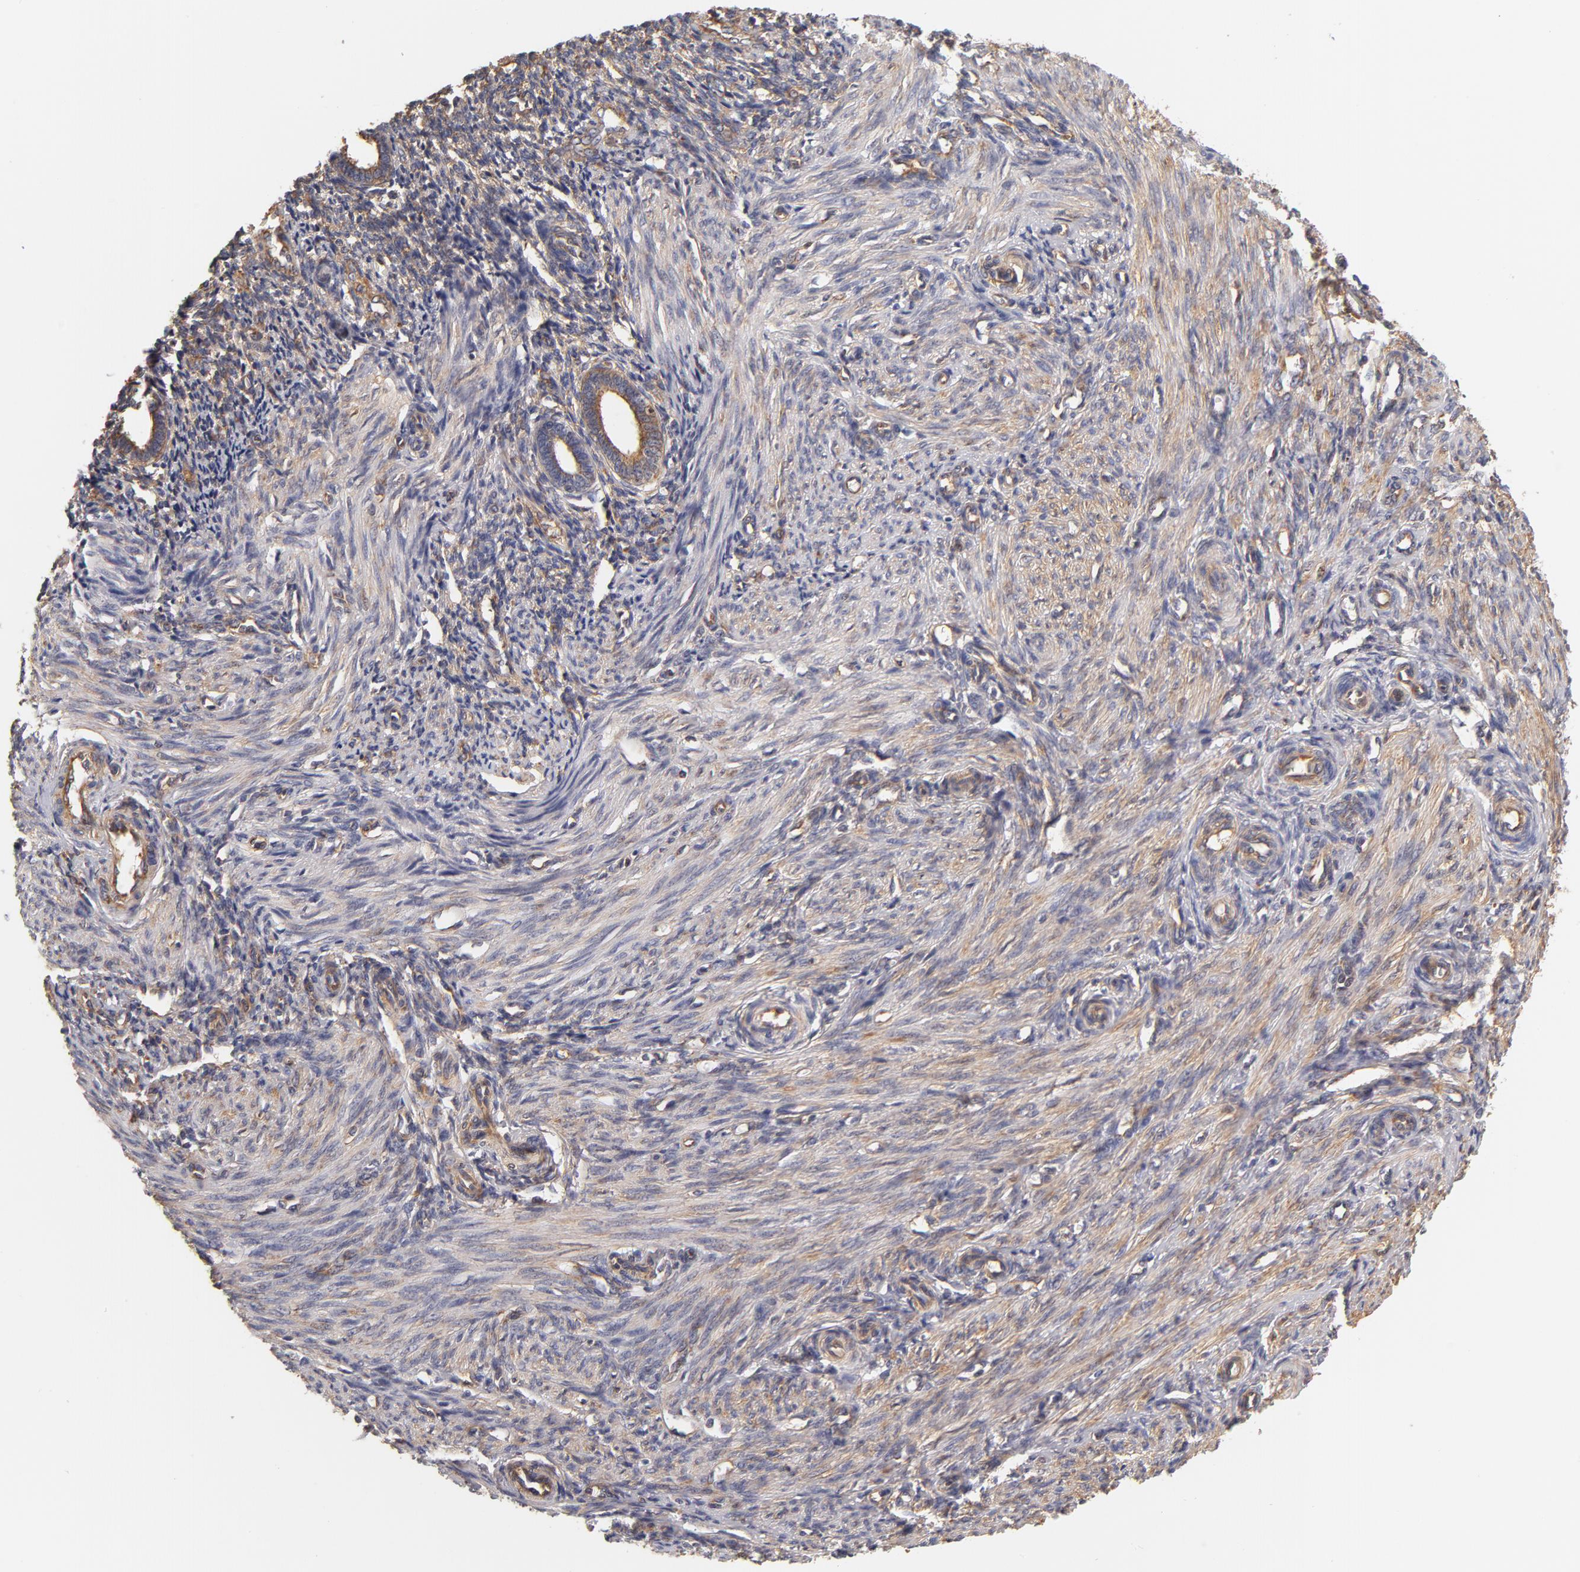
{"staining": {"intensity": "weak", "quantity": "<25%", "location": "cytoplasmic/membranous"}, "tissue": "endometrium", "cell_type": "Cells in endometrial stroma", "image_type": "normal", "snomed": [{"axis": "morphology", "description": "Normal tissue, NOS"}, {"axis": "topography", "description": "Endometrium"}], "caption": "High power microscopy photomicrograph of an IHC photomicrograph of unremarkable endometrium, revealing no significant positivity in cells in endometrial stroma.", "gene": "FCMR", "patient": {"sex": "female", "age": 27}}